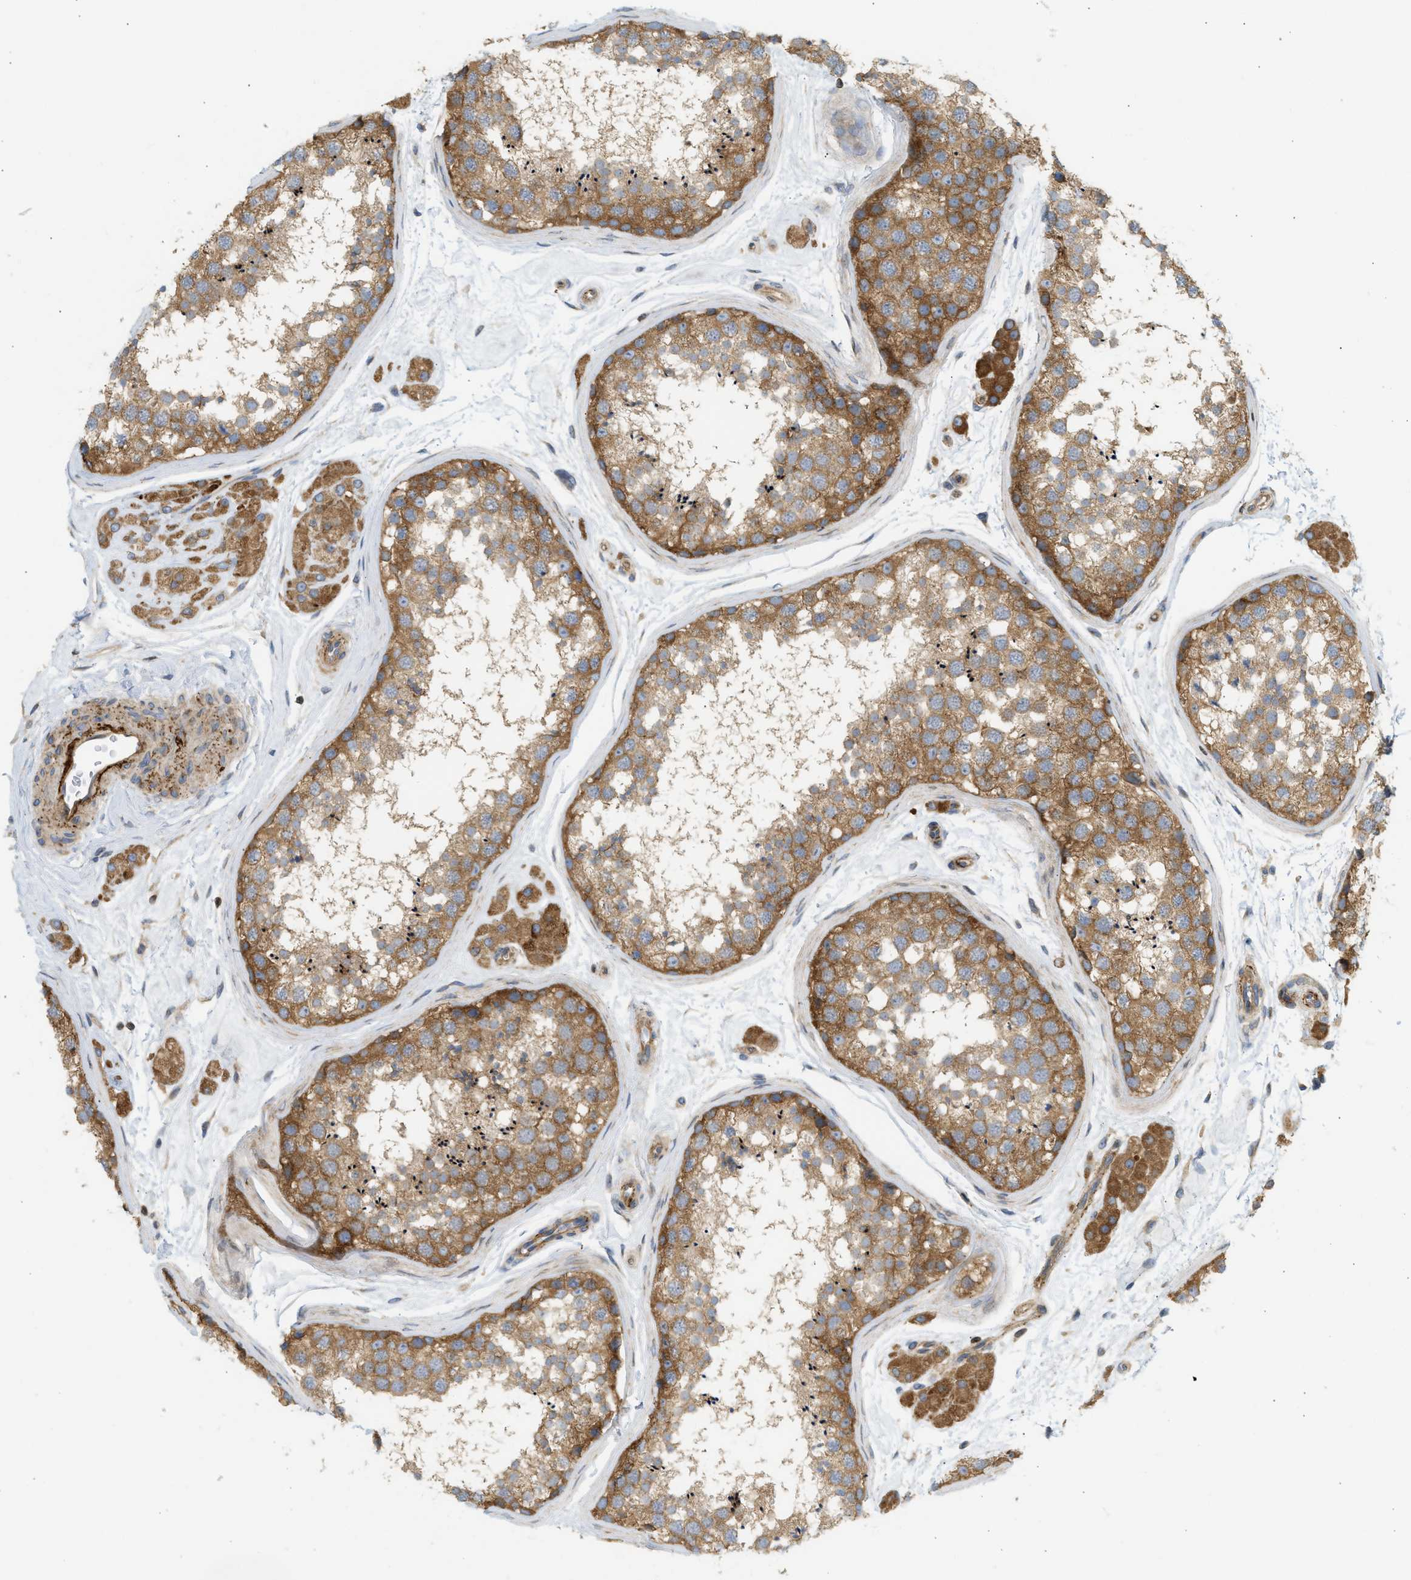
{"staining": {"intensity": "moderate", "quantity": ">75%", "location": "cytoplasmic/membranous"}, "tissue": "testis", "cell_type": "Cells in seminiferous ducts", "image_type": "normal", "snomed": [{"axis": "morphology", "description": "Normal tissue, NOS"}, {"axis": "topography", "description": "Testis"}], "caption": "IHC (DAB) staining of normal testis exhibits moderate cytoplasmic/membranous protein staining in approximately >75% of cells in seminiferous ducts.", "gene": "STRN", "patient": {"sex": "male", "age": 56}}